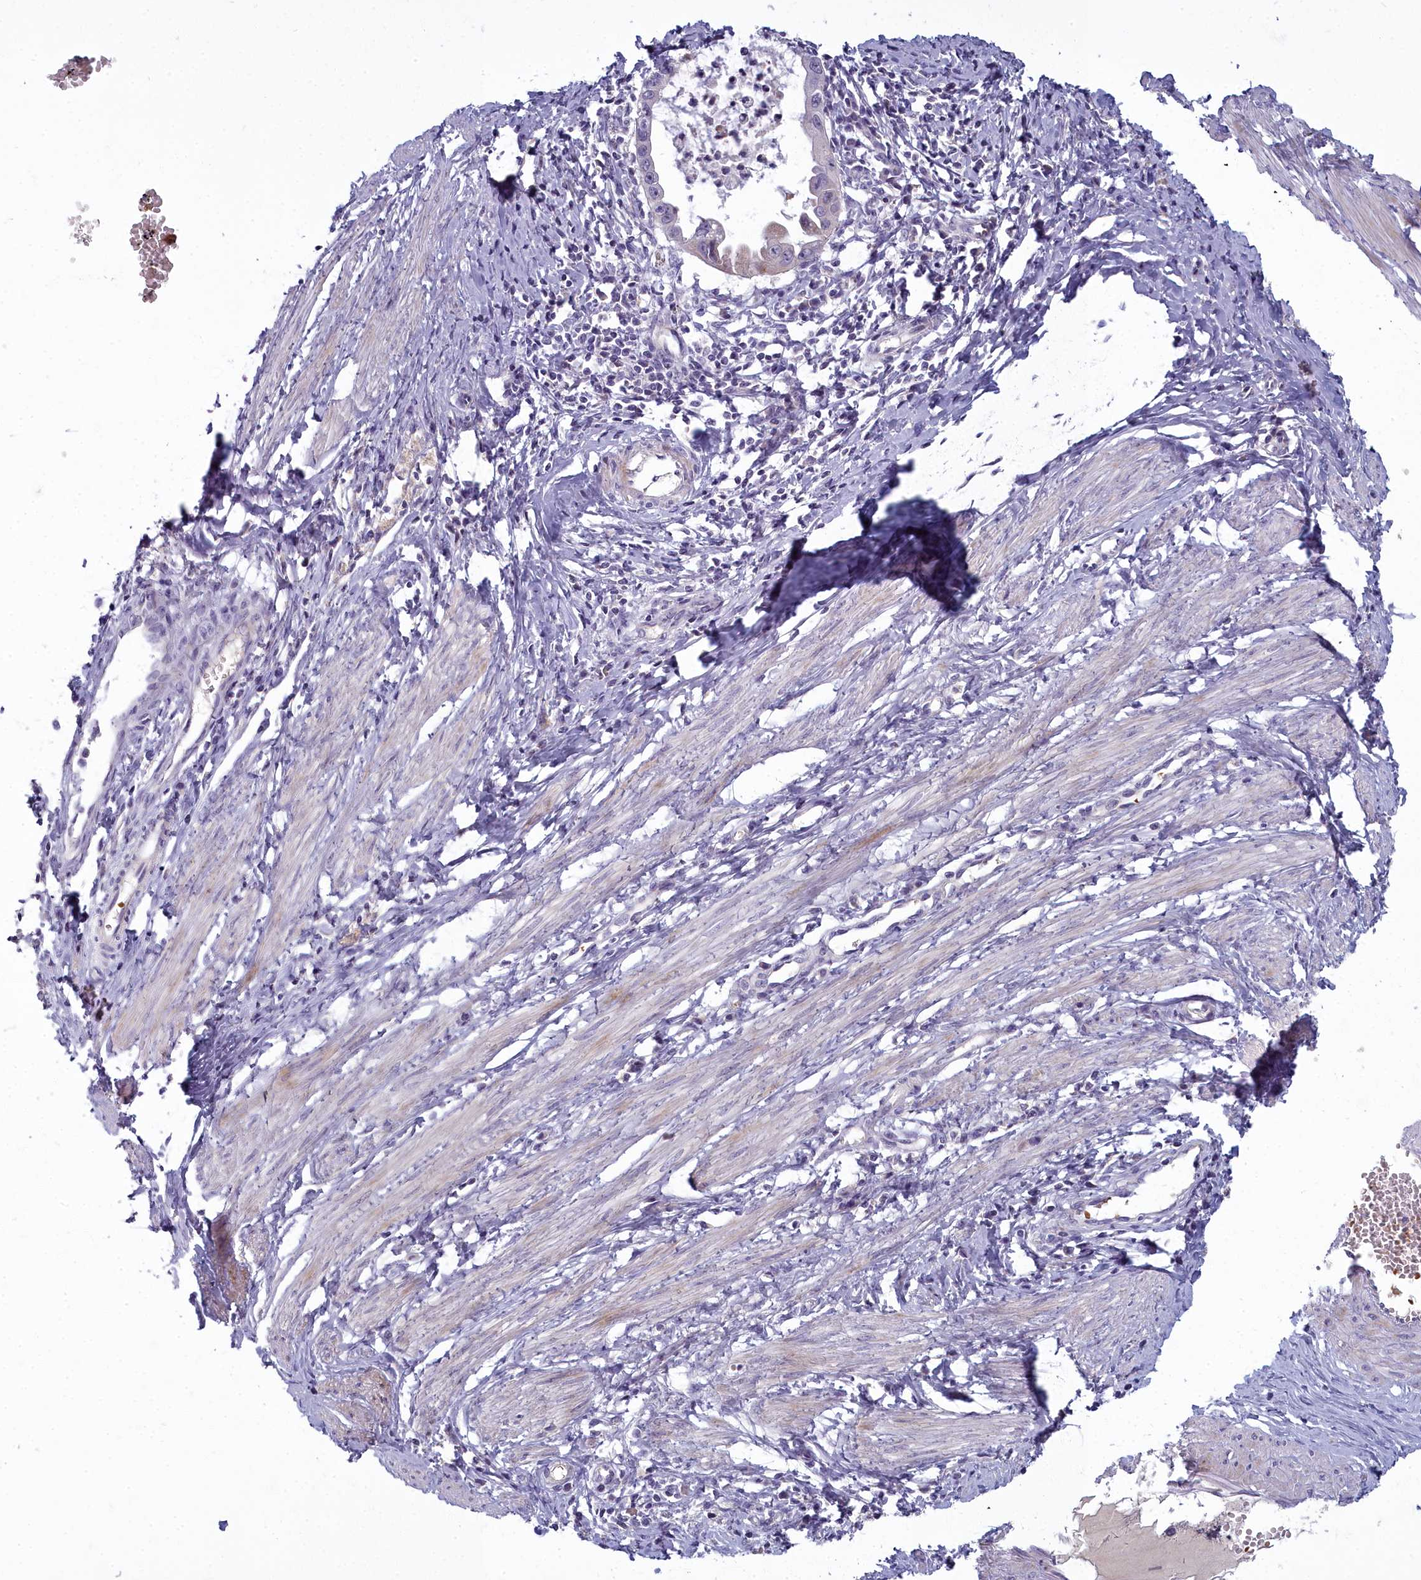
{"staining": {"intensity": "negative", "quantity": "none", "location": "none"}, "tissue": "cervical cancer", "cell_type": "Tumor cells", "image_type": "cancer", "snomed": [{"axis": "morphology", "description": "Adenocarcinoma, NOS"}, {"axis": "topography", "description": "Cervix"}], "caption": "Adenocarcinoma (cervical) was stained to show a protein in brown. There is no significant expression in tumor cells.", "gene": "ARL15", "patient": {"sex": "female", "age": 36}}